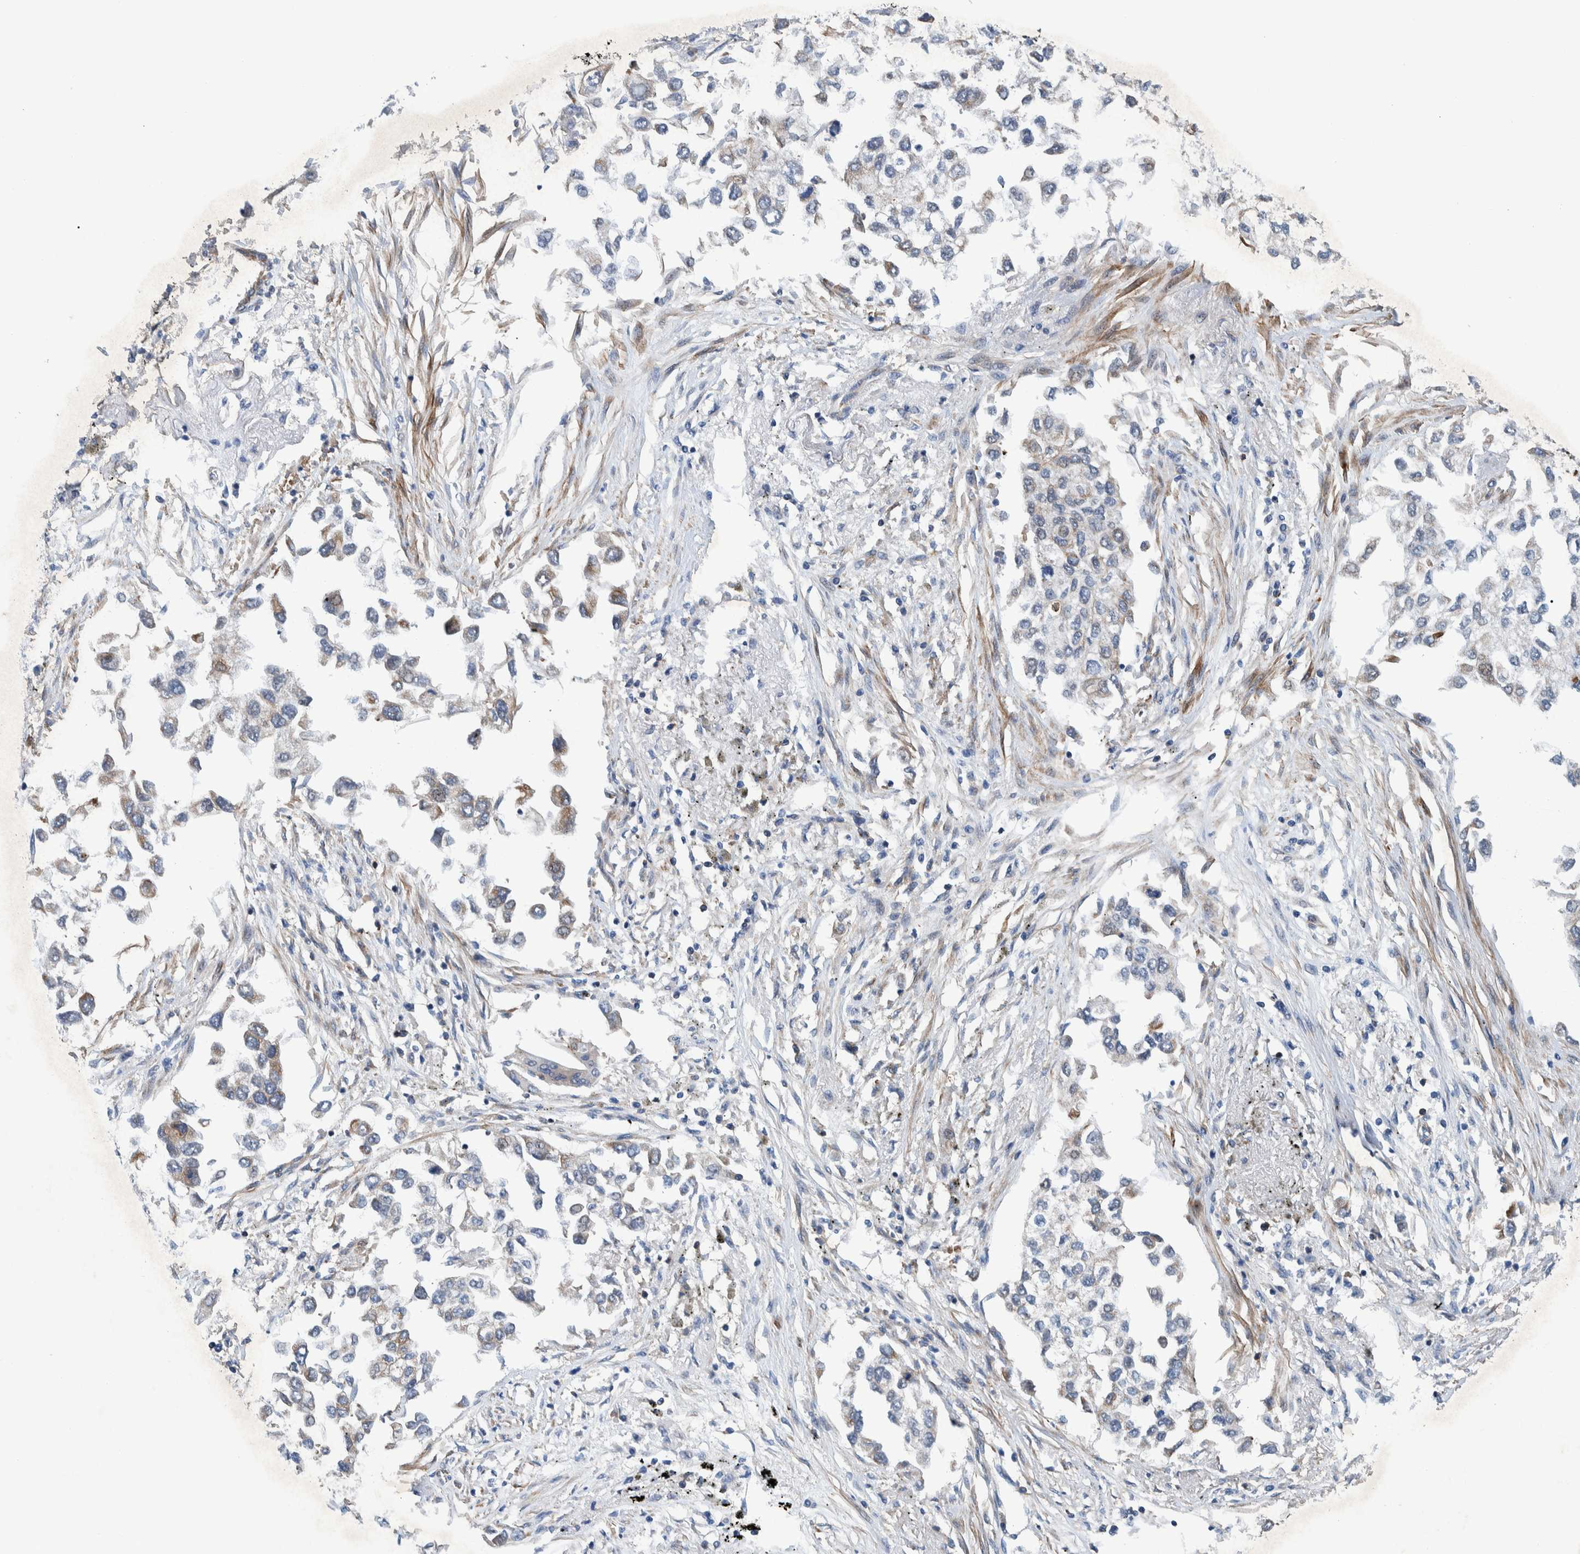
{"staining": {"intensity": "weak", "quantity": "<25%", "location": "cytoplasmic/membranous"}, "tissue": "lung cancer", "cell_type": "Tumor cells", "image_type": "cancer", "snomed": [{"axis": "morphology", "description": "Inflammation, NOS"}, {"axis": "morphology", "description": "Adenocarcinoma, NOS"}, {"axis": "topography", "description": "Lung"}], "caption": "Tumor cells show no significant positivity in lung cancer (adenocarcinoma).", "gene": "MKS1", "patient": {"sex": "male", "age": 63}}